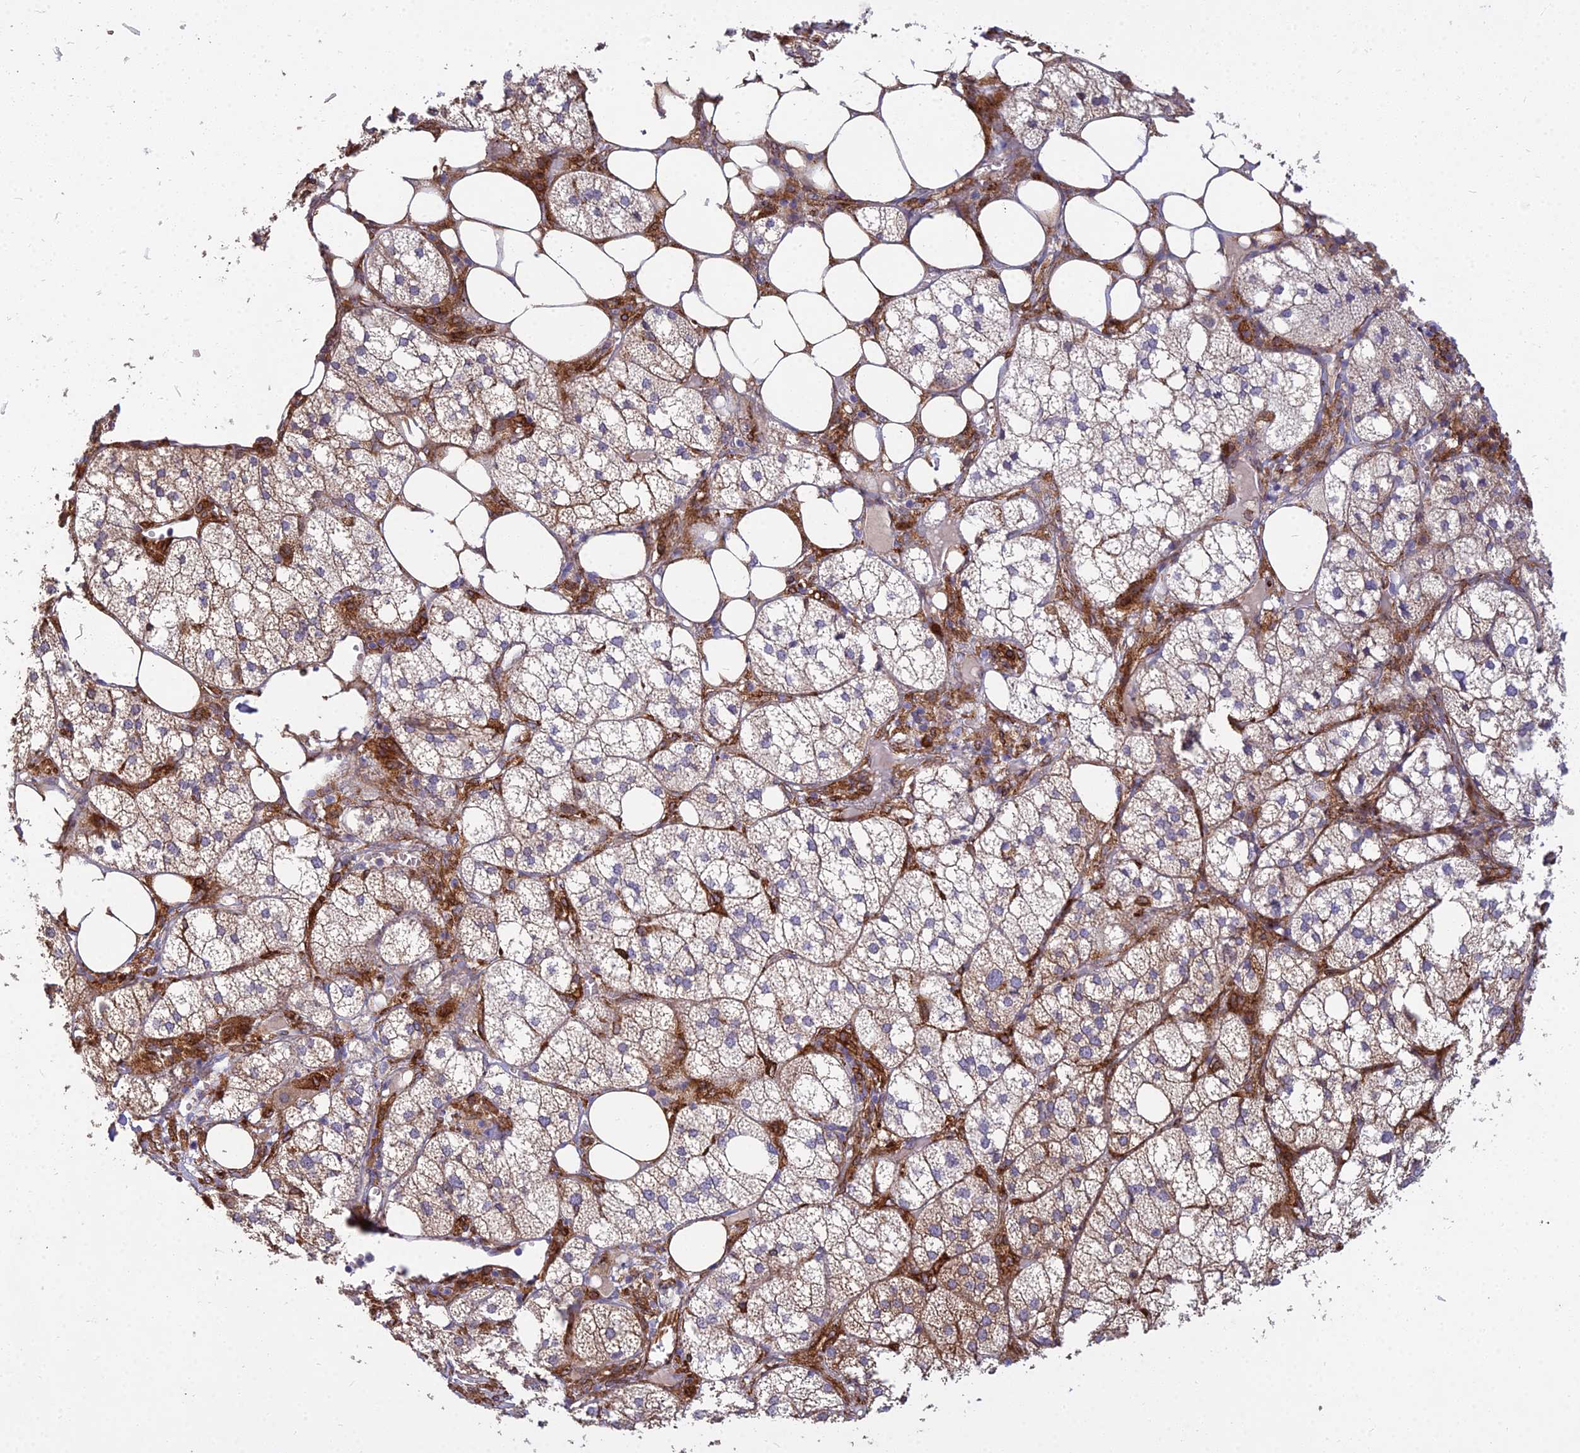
{"staining": {"intensity": "strong", "quantity": "<25%", "location": "cytoplasmic/membranous"}, "tissue": "adrenal gland", "cell_type": "Glandular cells", "image_type": "normal", "snomed": [{"axis": "morphology", "description": "Normal tissue, NOS"}, {"axis": "topography", "description": "Adrenal gland"}], "caption": "DAB (3,3'-diaminobenzidine) immunohistochemical staining of normal adrenal gland demonstrates strong cytoplasmic/membranous protein positivity in about <25% of glandular cells.", "gene": "NDUFAF7", "patient": {"sex": "female", "age": 61}}